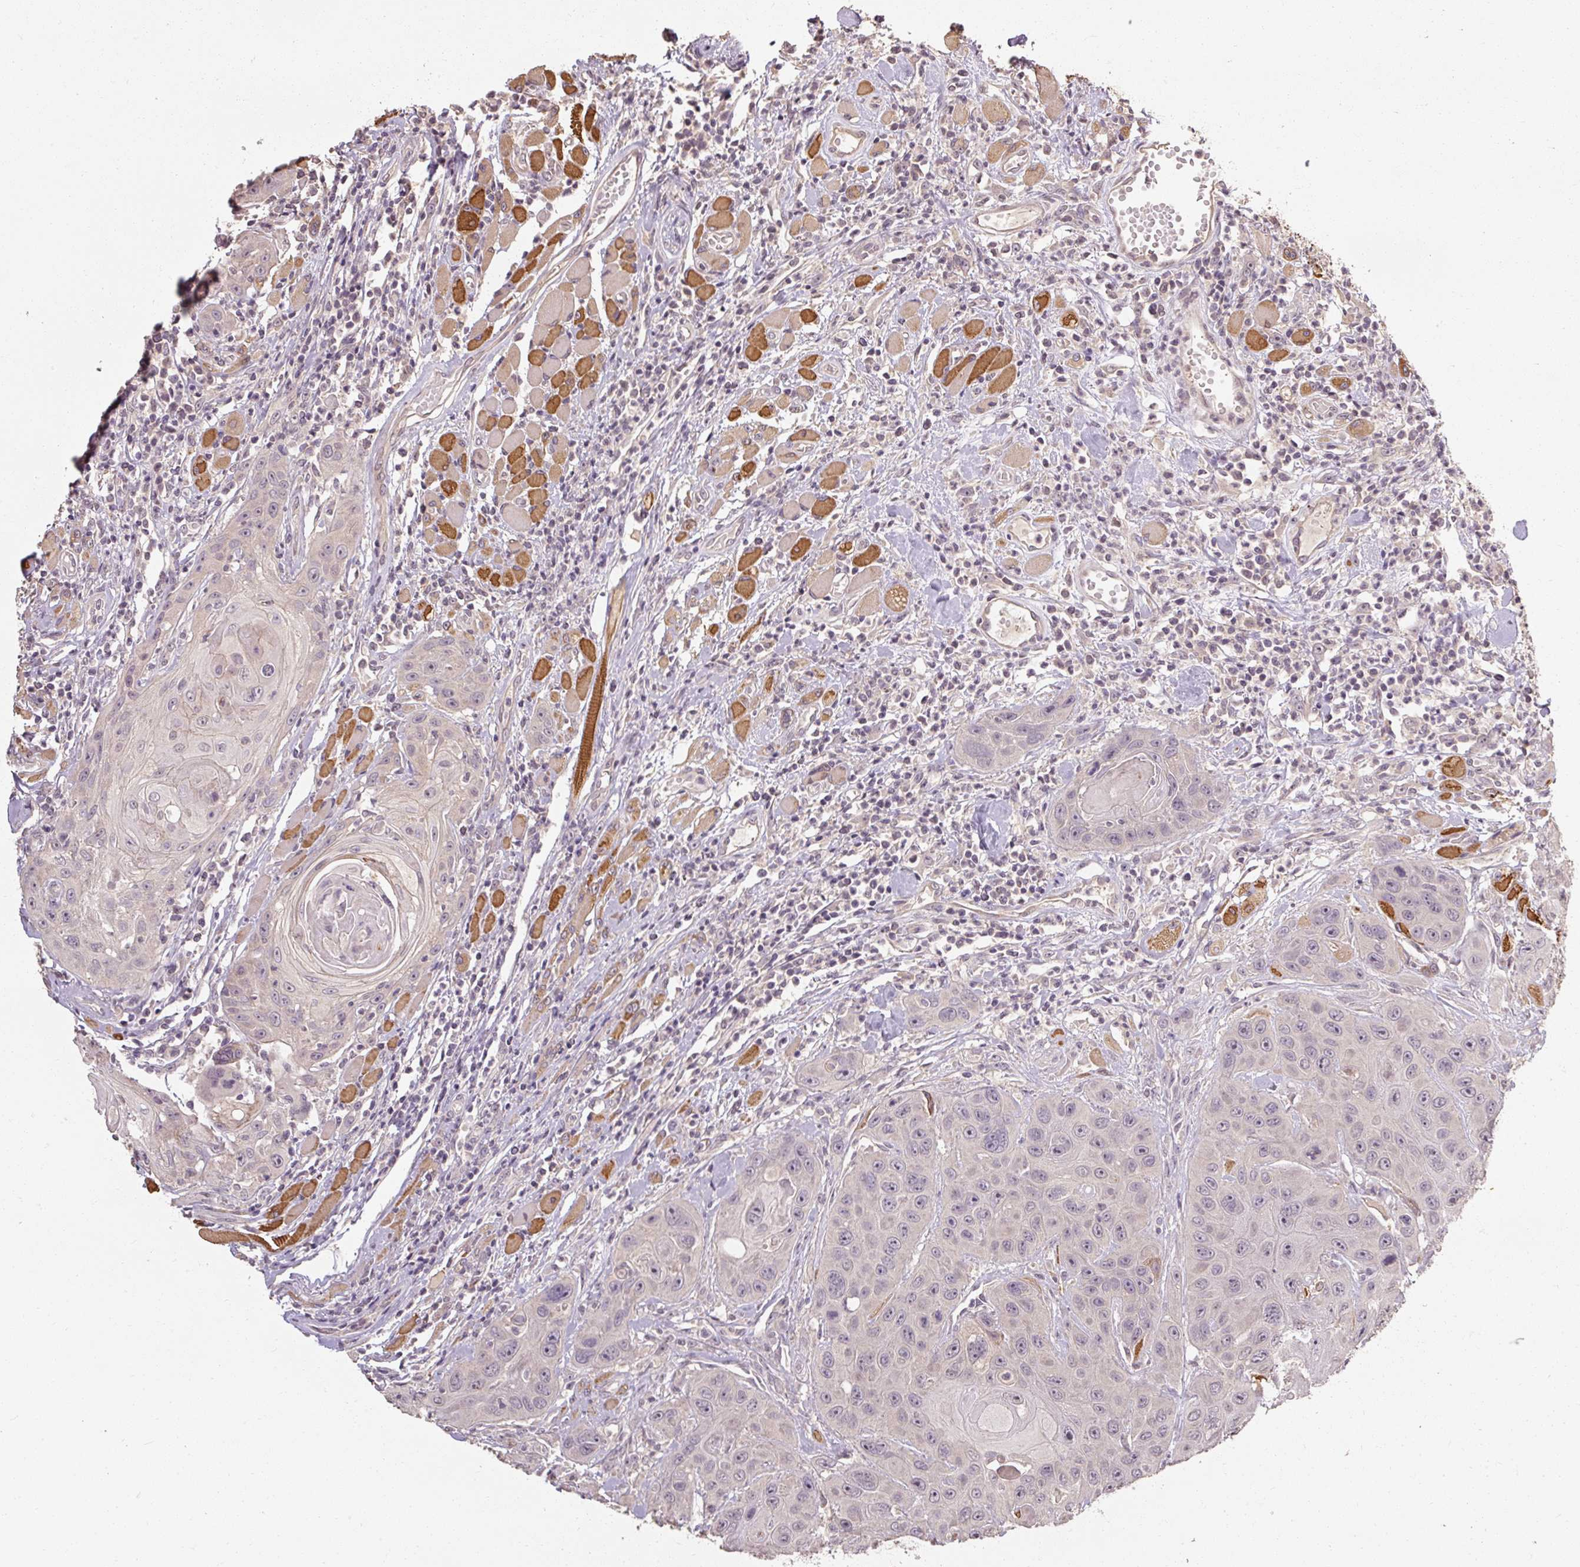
{"staining": {"intensity": "negative", "quantity": "none", "location": "none"}, "tissue": "head and neck cancer", "cell_type": "Tumor cells", "image_type": "cancer", "snomed": [{"axis": "morphology", "description": "Squamous cell carcinoma, NOS"}, {"axis": "topography", "description": "Head-Neck"}], "caption": "Immunohistochemical staining of squamous cell carcinoma (head and neck) displays no significant staining in tumor cells. (DAB (3,3'-diaminobenzidine) immunohistochemistry visualized using brightfield microscopy, high magnification).", "gene": "CFAP65", "patient": {"sex": "female", "age": 59}}